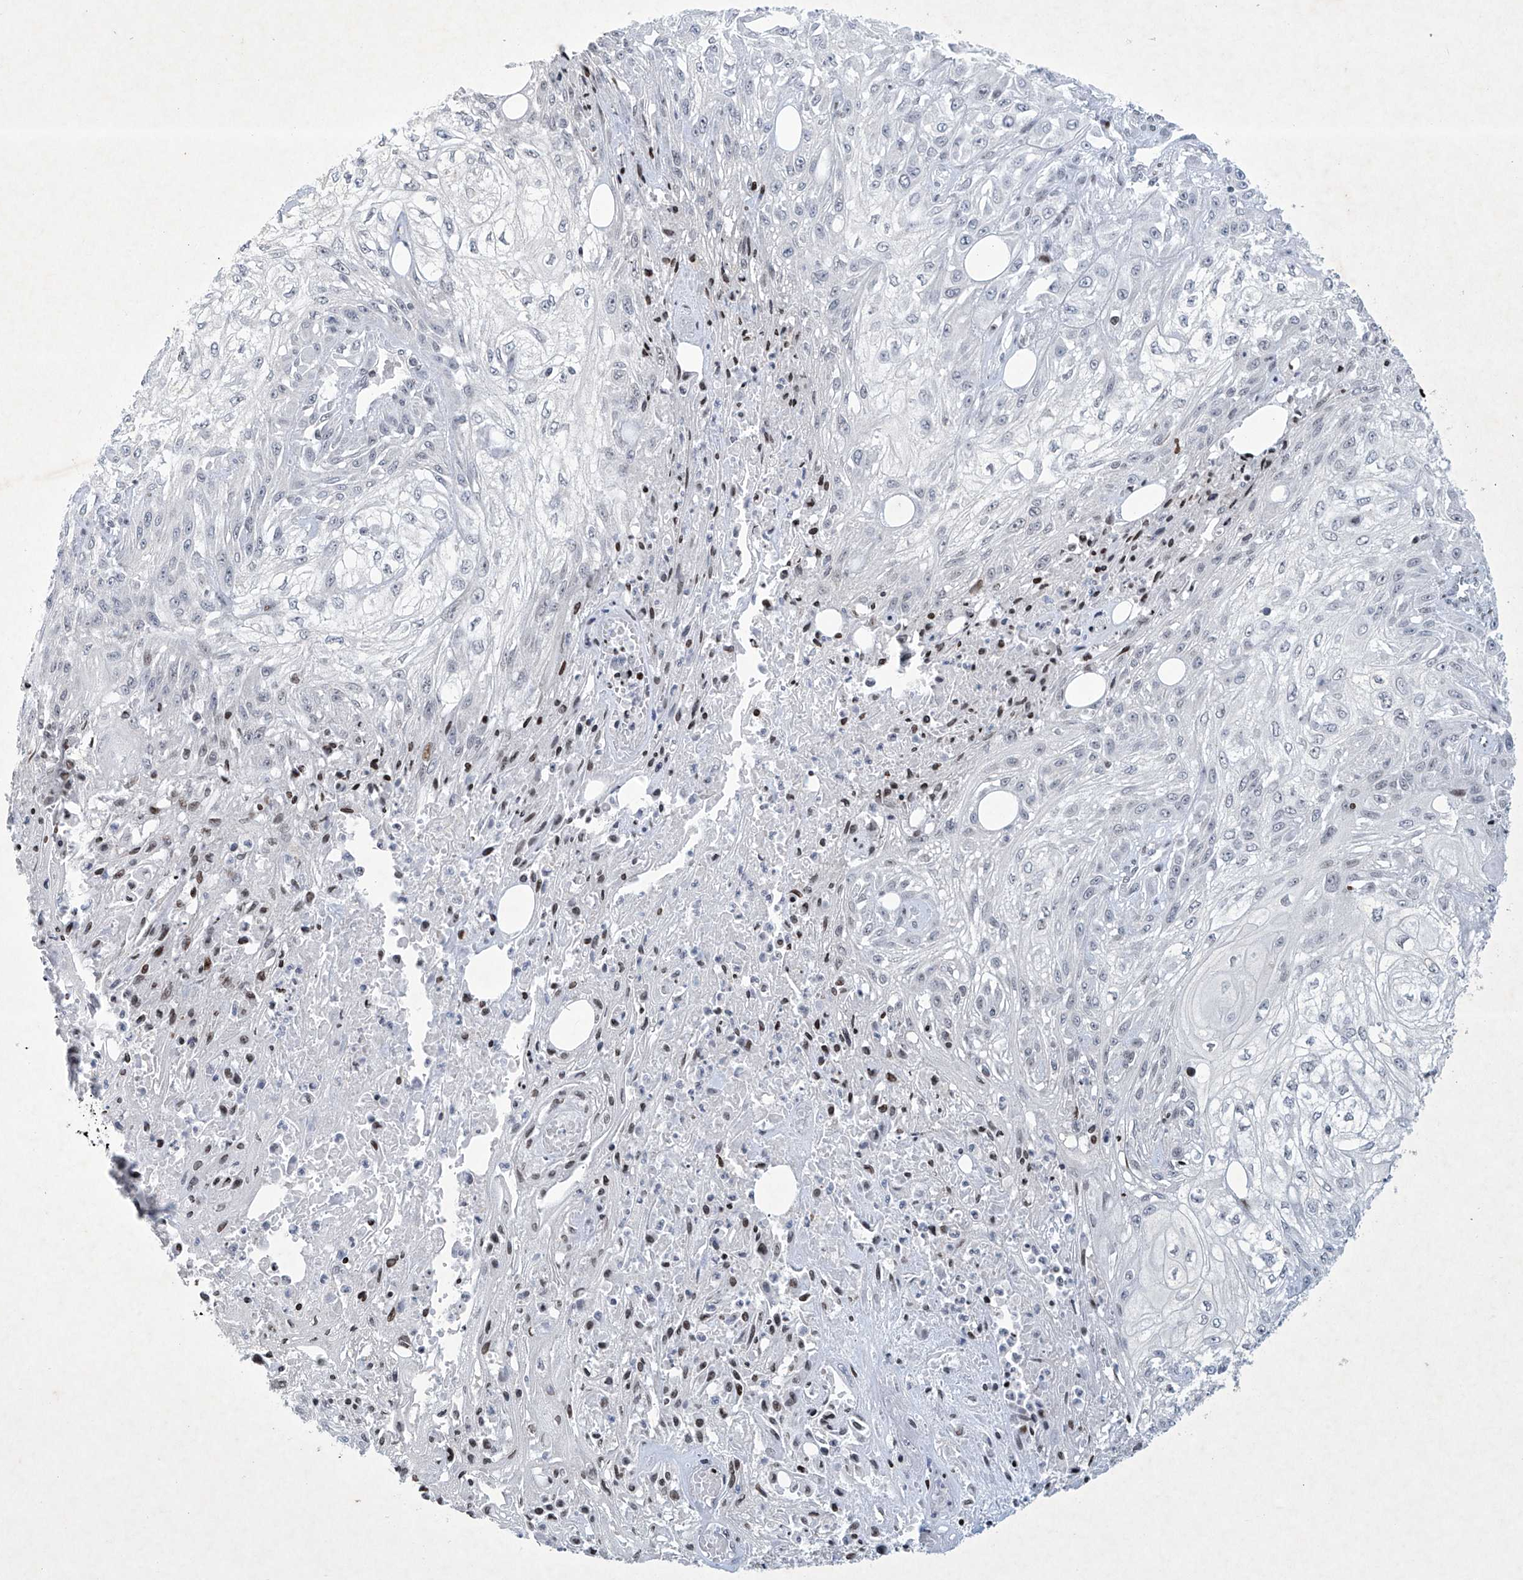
{"staining": {"intensity": "negative", "quantity": "none", "location": "none"}, "tissue": "skin cancer", "cell_type": "Tumor cells", "image_type": "cancer", "snomed": [{"axis": "morphology", "description": "Squamous cell carcinoma, NOS"}, {"axis": "morphology", "description": "Squamous cell carcinoma, metastatic, NOS"}, {"axis": "topography", "description": "Skin"}, {"axis": "topography", "description": "Lymph node"}], "caption": "High magnification brightfield microscopy of squamous cell carcinoma (skin) stained with DAB (brown) and counterstained with hematoxylin (blue): tumor cells show no significant positivity.", "gene": "RFX7", "patient": {"sex": "male", "age": 75}}